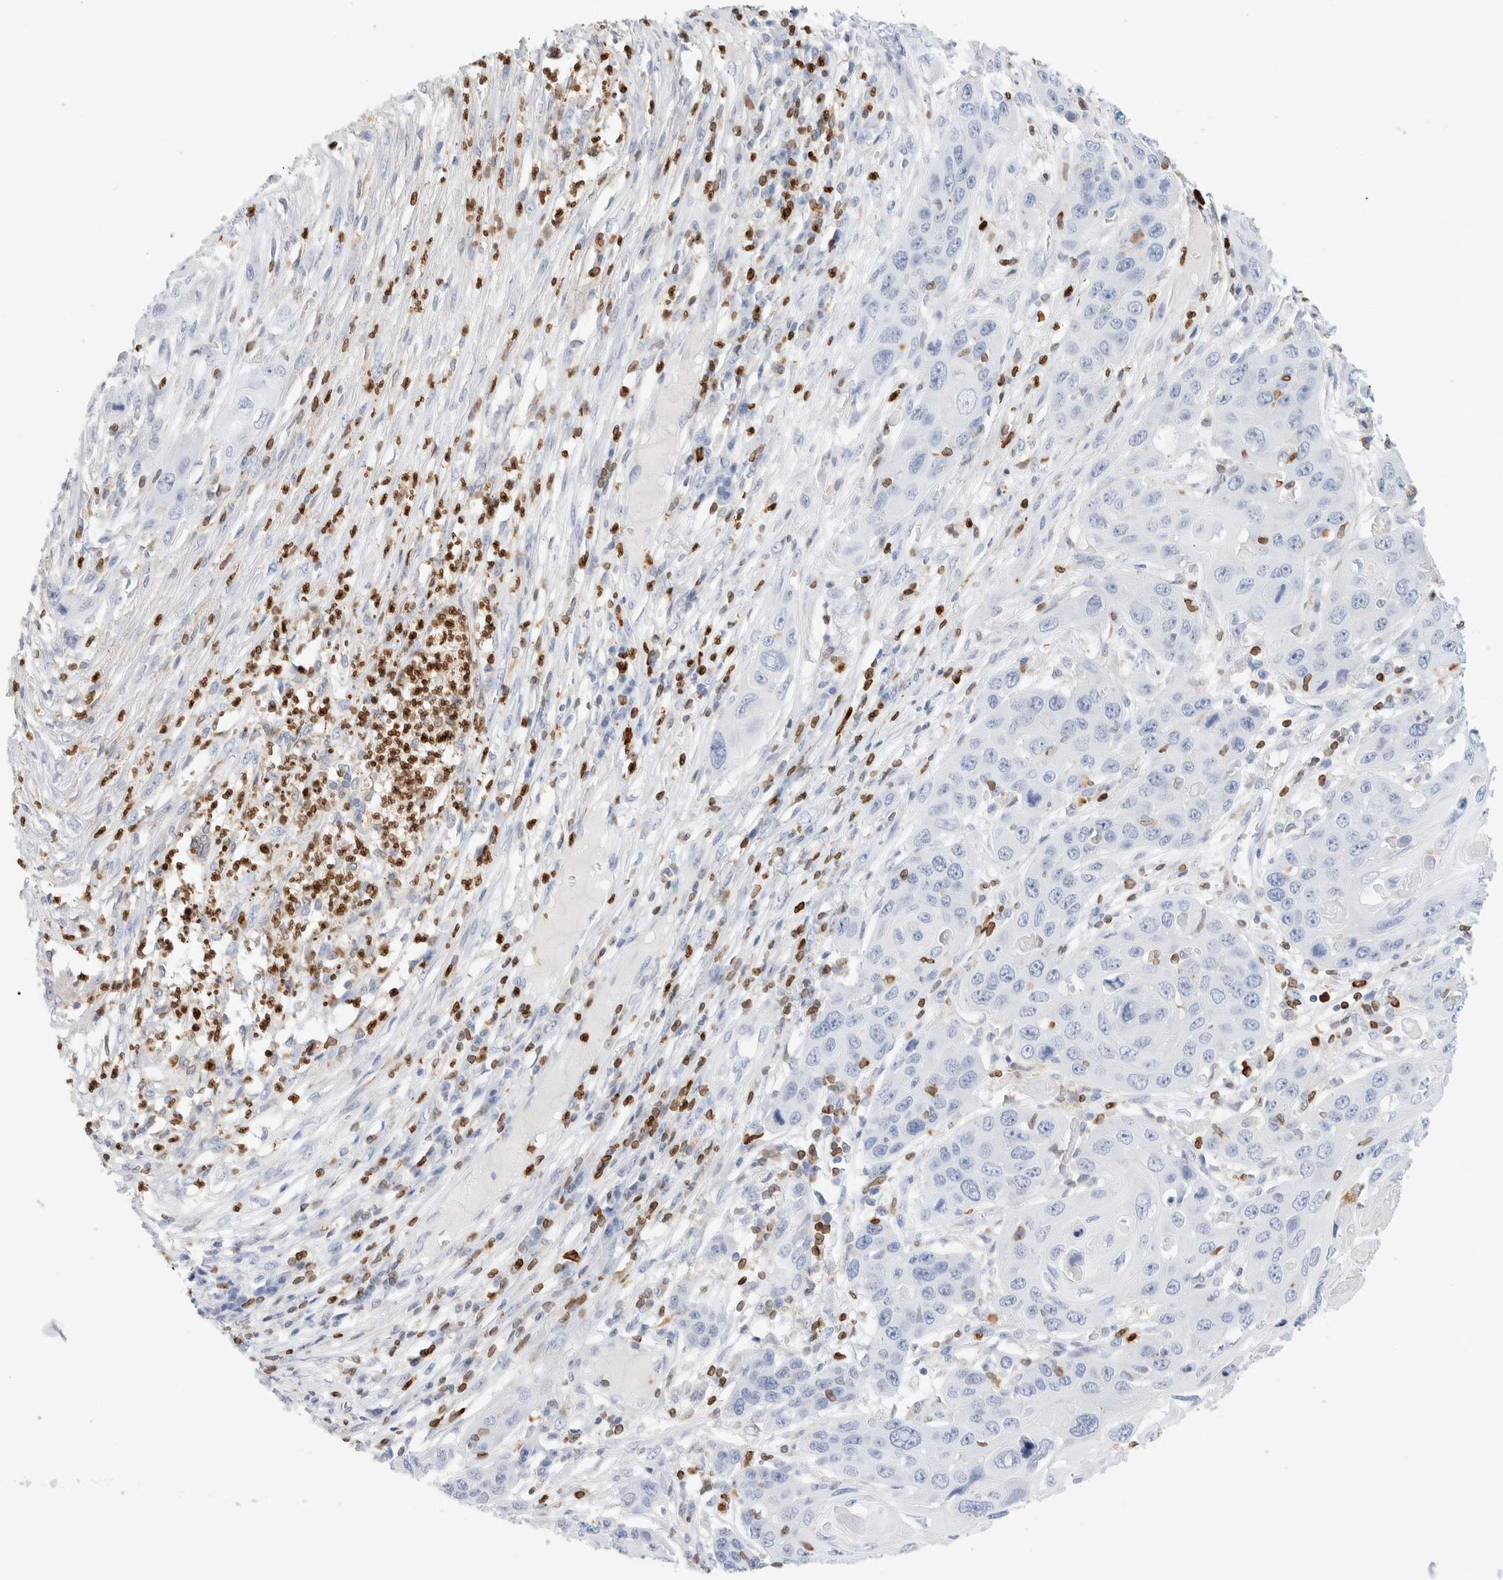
{"staining": {"intensity": "negative", "quantity": "none", "location": "none"}, "tissue": "skin cancer", "cell_type": "Tumor cells", "image_type": "cancer", "snomed": [{"axis": "morphology", "description": "Squamous cell carcinoma, NOS"}, {"axis": "topography", "description": "Skin"}], "caption": "Tumor cells are negative for protein expression in human skin squamous cell carcinoma.", "gene": "ALOX5AP", "patient": {"sex": "male", "age": 55}}